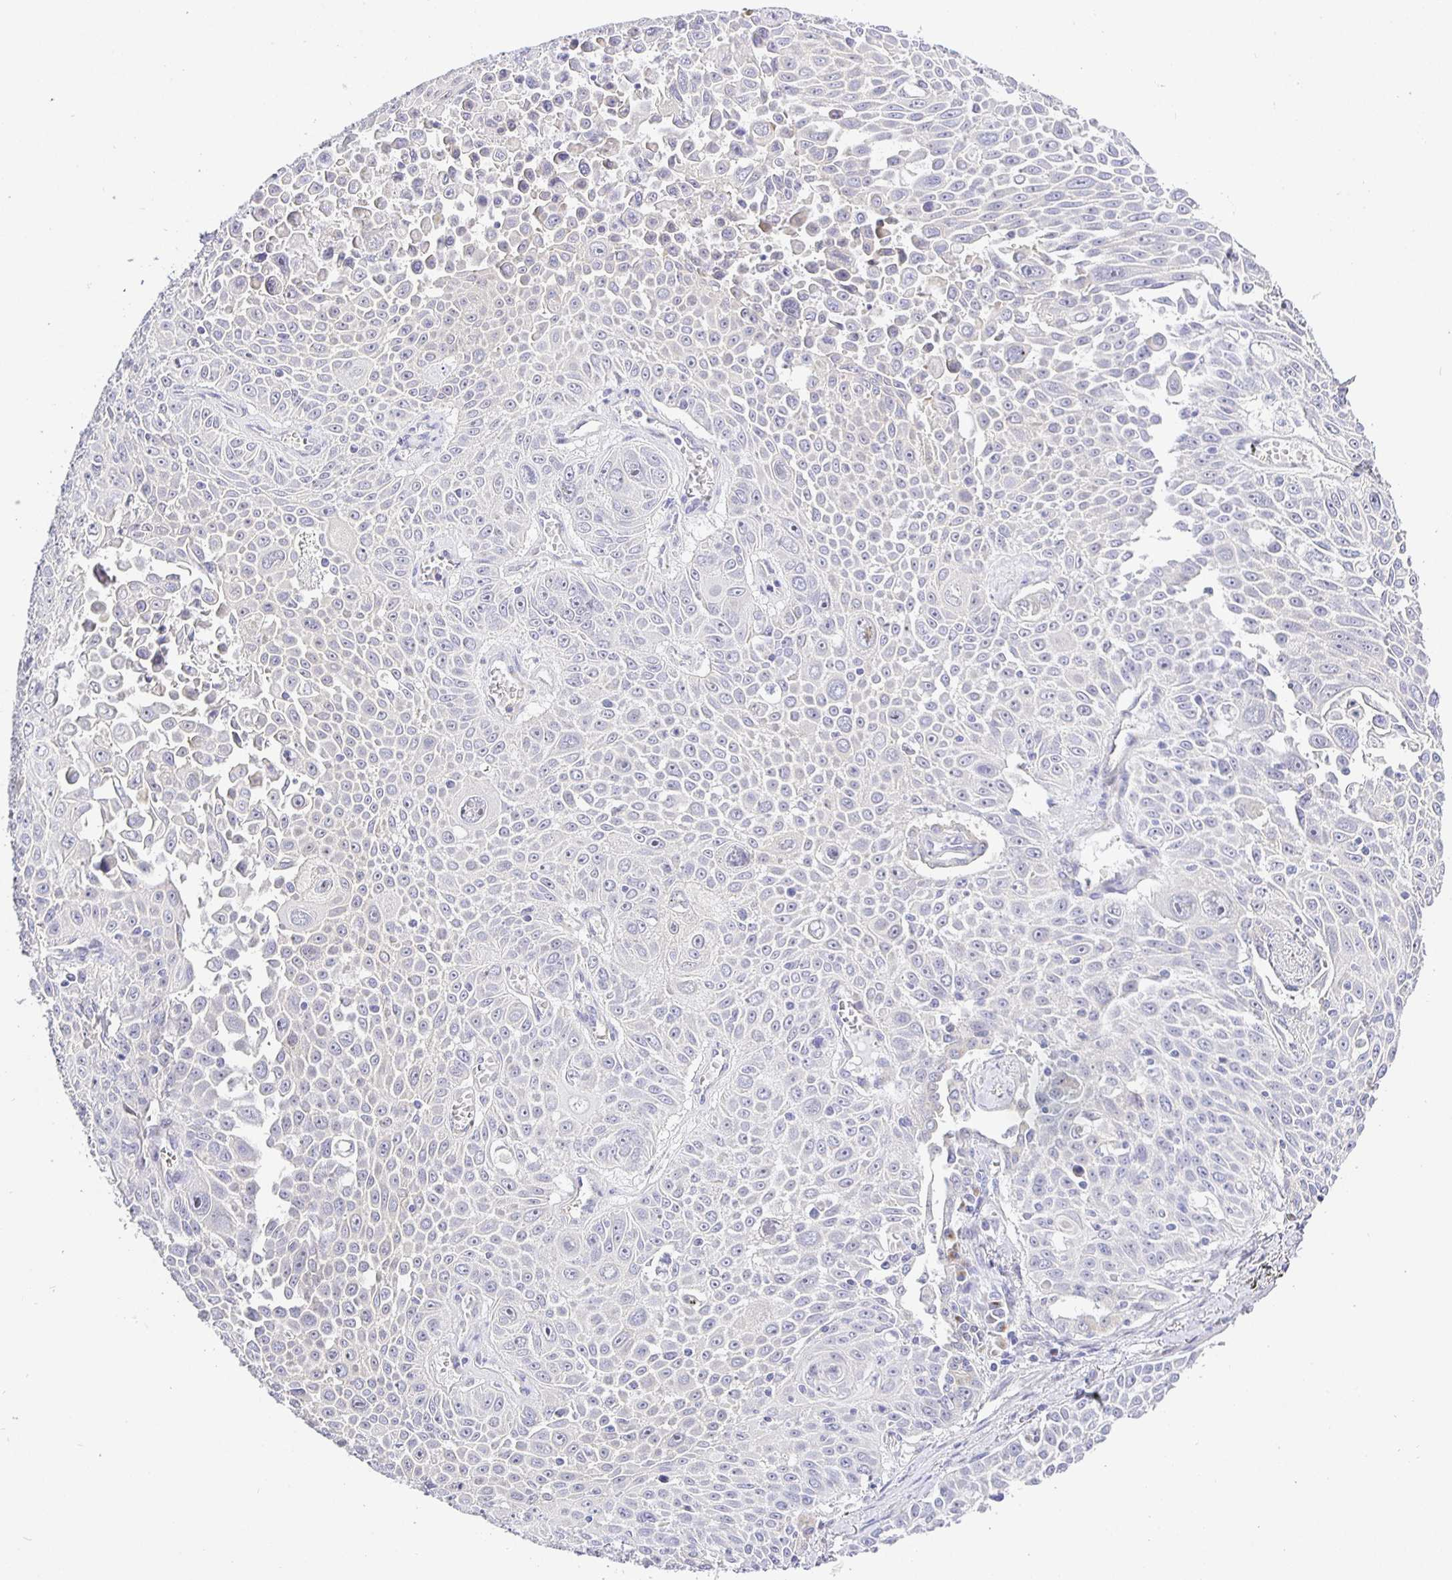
{"staining": {"intensity": "negative", "quantity": "none", "location": "none"}, "tissue": "lung cancer", "cell_type": "Tumor cells", "image_type": "cancer", "snomed": [{"axis": "morphology", "description": "Squamous cell carcinoma, NOS"}, {"axis": "morphology", "description": "Squamous cell carcinoma, metastatic, NOS"}, {"axis": "topography", "description": "Lymph node"}, {"axis": "topography", "description": "Lung"}], "caption": "The immunohistochemistry histopathology image has no significant staining in tumor cells of lung cancer (squamous cell carcinoma) tissue. (DAB immunohistochemistry, high magnification).", "gene": "OPALIN", "patient": {"sex": "female", "age": 62}}